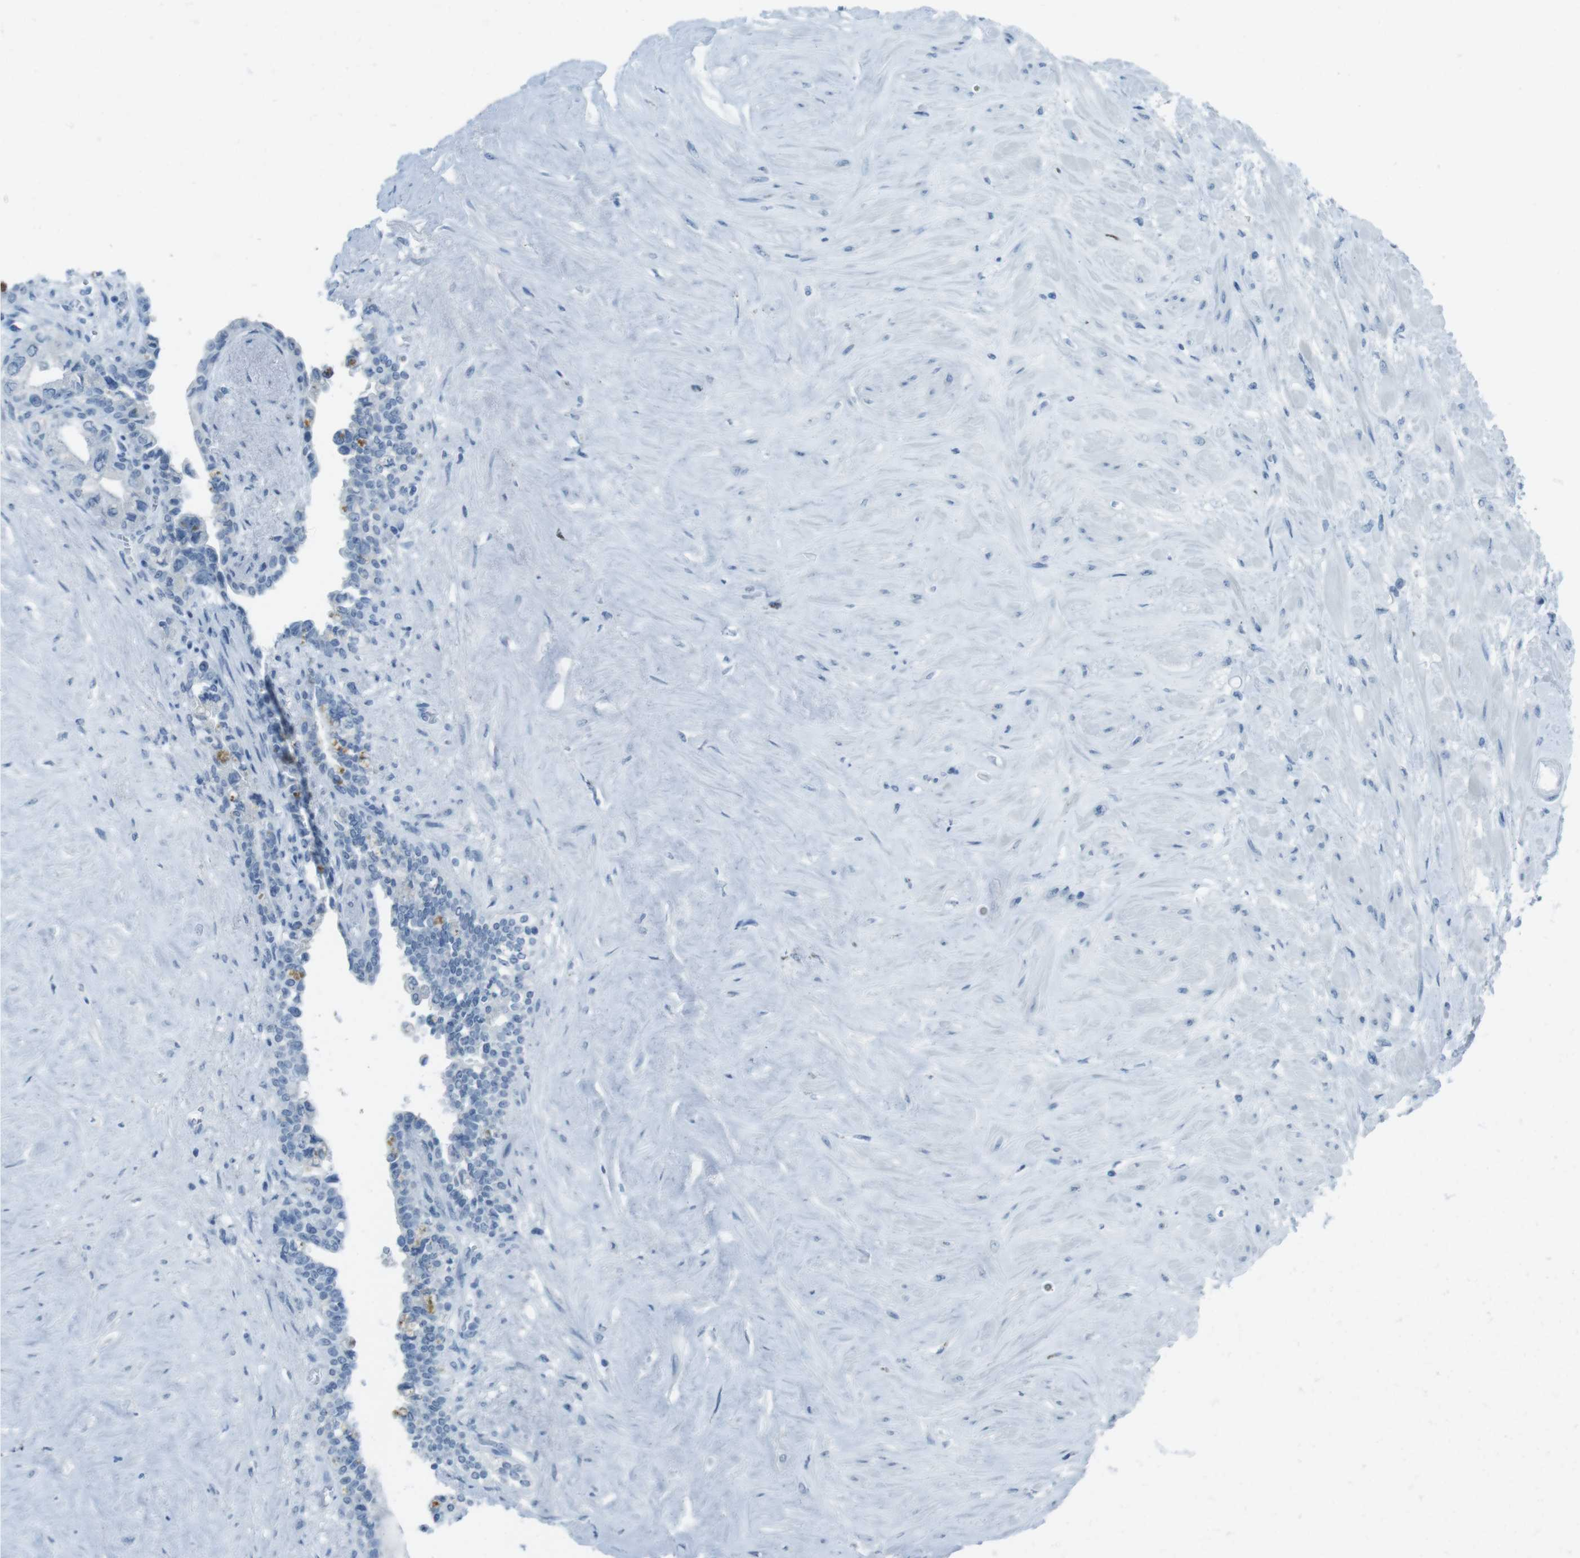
{"staining": {"intensity": "weak", "quantity": "<25%", "location": "cytoplasmic/membranous"}, "tissue": "seminal vesicle", "cell_type": "Glandular cells", "image_type": "normal", "snomed": [{"axis": "morphology", "description": "Normal tissue, NOS"}, {"axis": "topography", "description": "Seminal veicle"}], "caption": "The immunohistochemistry (IHC) image has no significant staining in glandular cells of seminal vesicle. (DAB immunohistochemistry visualized using brightfield microscopy, high magnification).", "gene": "TMEM207", "patient": {"sex": "male", "age": 63}}